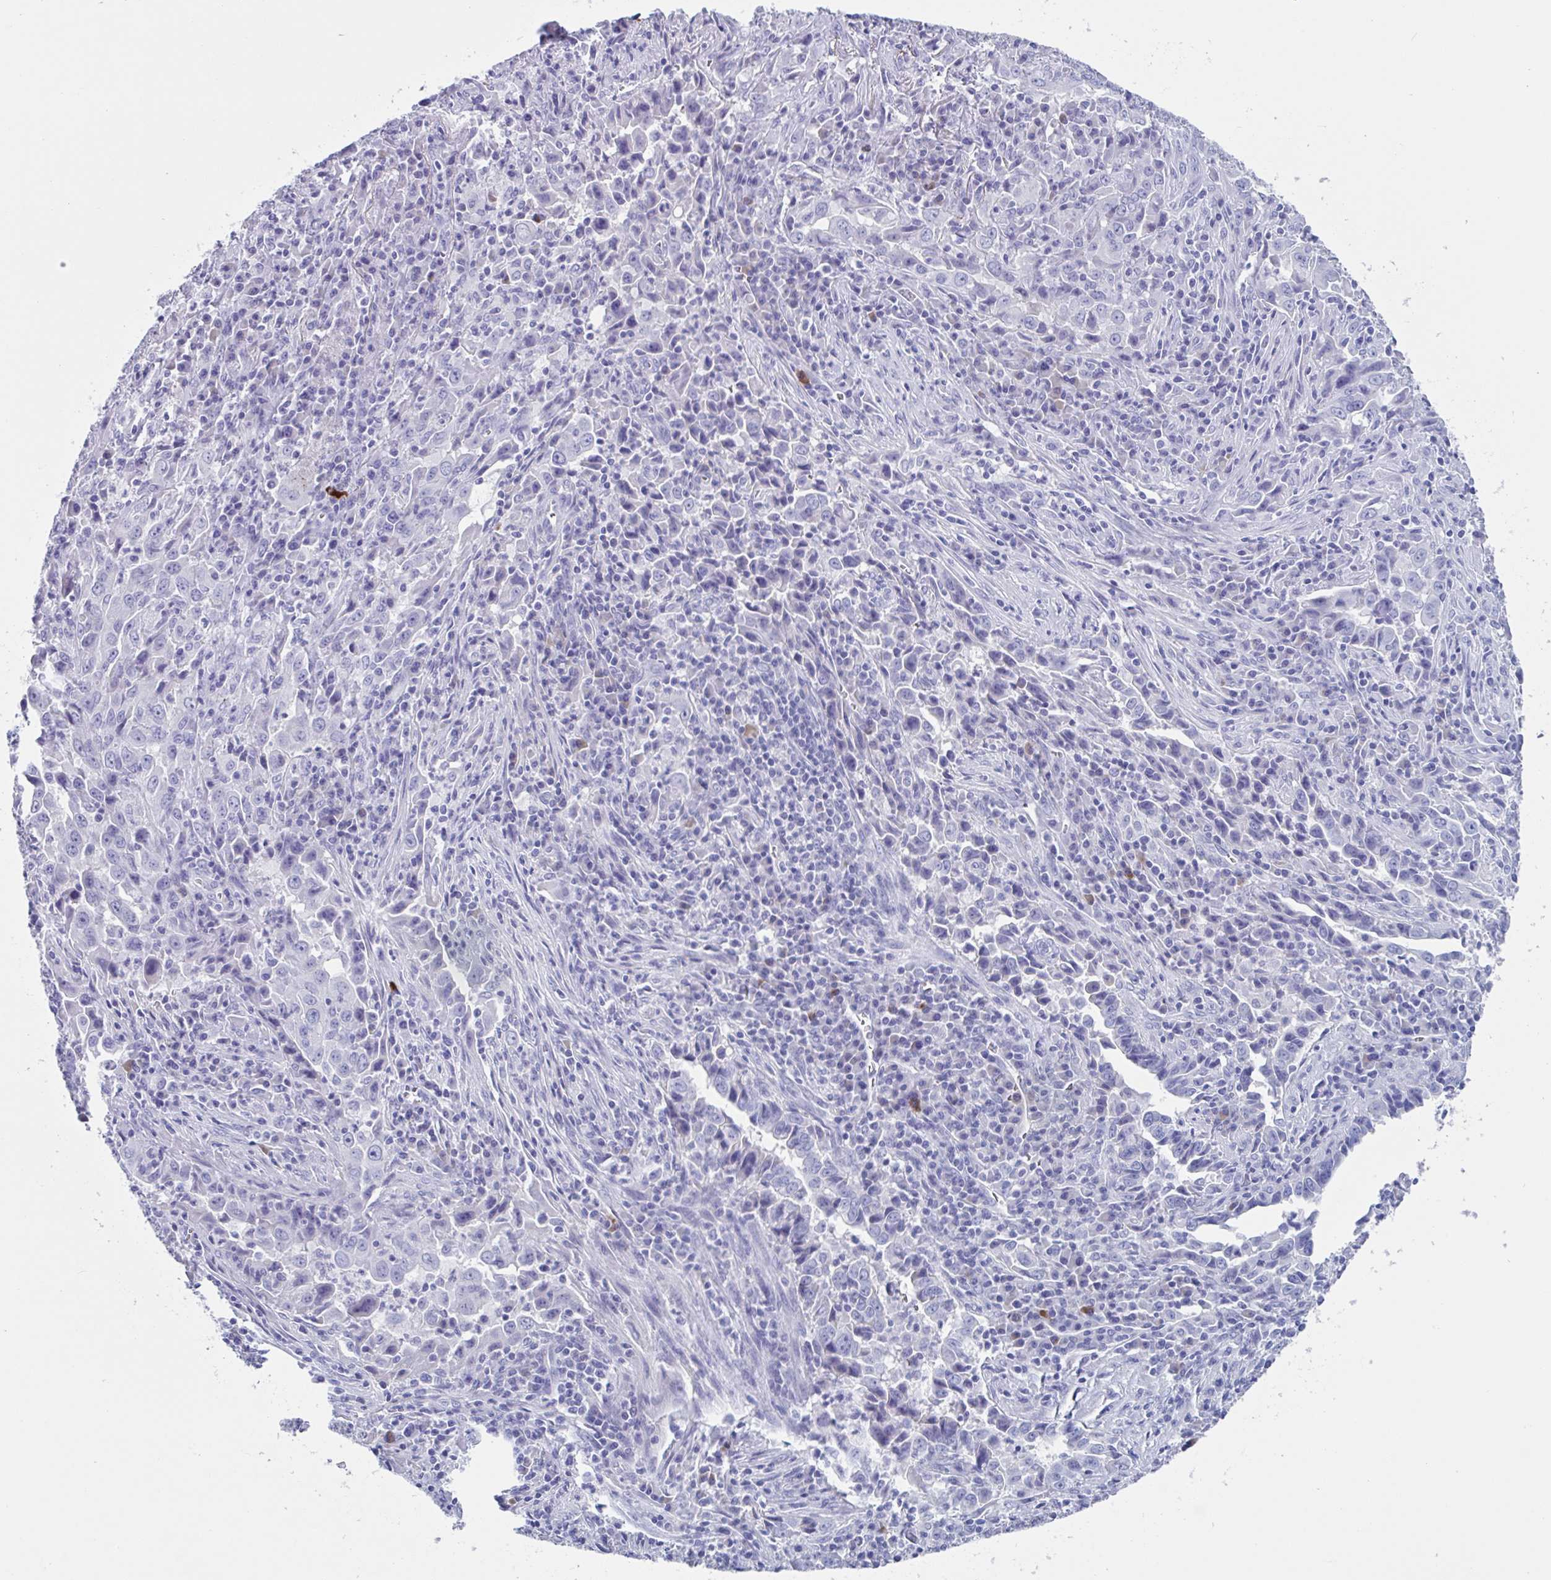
{"staining": {"intensity": "negative", "quantity": "none", "location": "none"}, "tissue": "lung cancer", "cell_type": "Tumor cells", "image_type": "cancer", "snomed": [{"axis": "morphology", "description": "Adenocarcinoma, NOS"}, {"axis": "topography", "description": "Lung"}], "caption": "Tumor cells show no significant protein expression in adenocarcinoma (lung).", "gene": "USP35", "patient": {"sex": "male", "age": 67}}